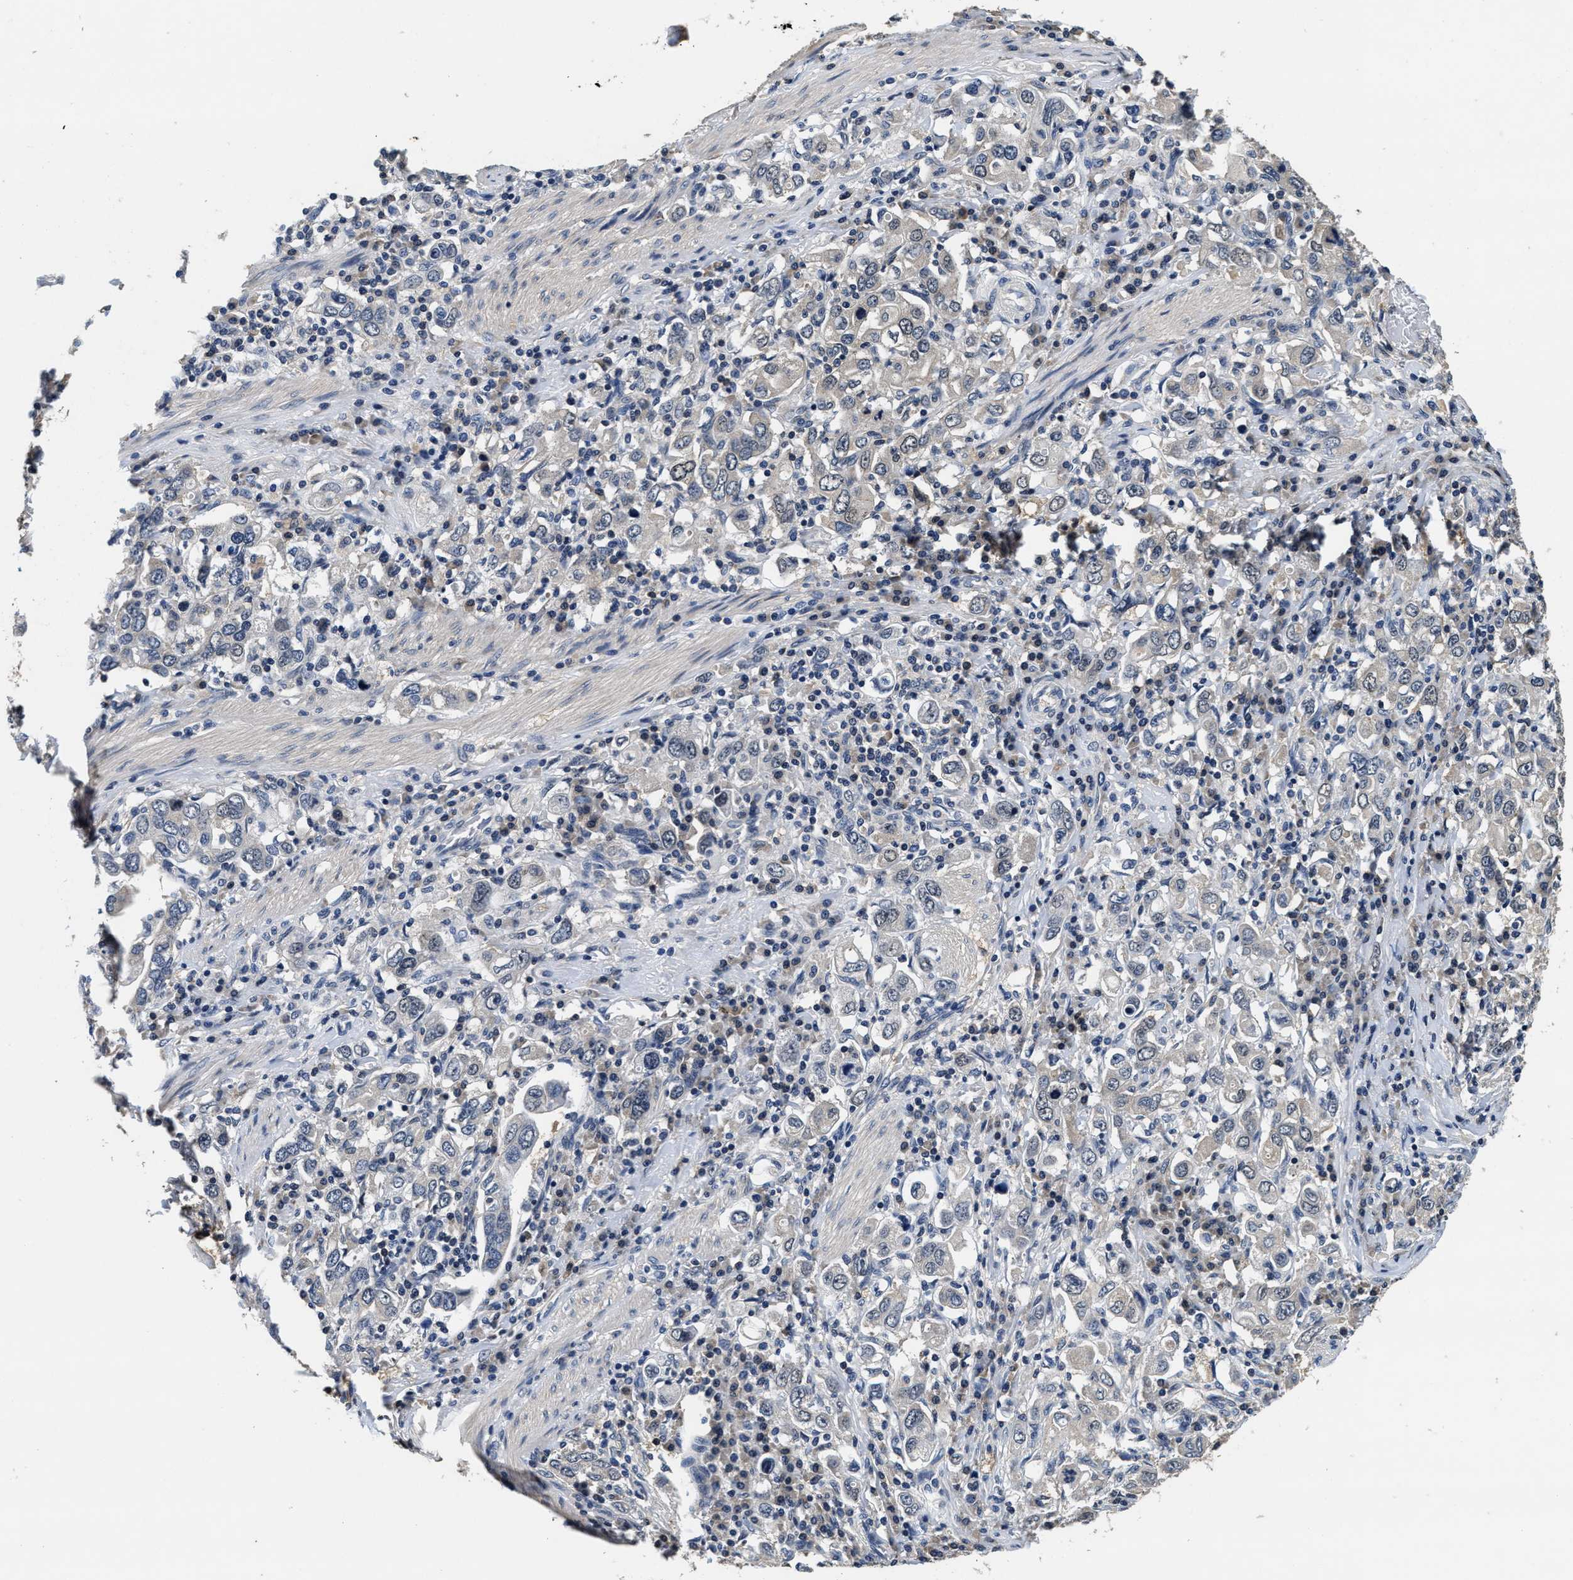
{"staining": {"intensity": "negative", "quantity": "none", "location": "none"}, "tissue": "stomach cancer", "cell_type": "Tumor cells", "image_type": "cancer", "snomed": [{"axis": "morphology", "description": "Adenocarcinoma, NOS"}, {"axis": "topography", "description": "Stomach, upper"}], "caption": "Immunohistochemical staining of stomach cancer shows no significant positivity in tumor cells.", "gene": "PHPT1", "patient": {"sex": "male", "age": 62}}